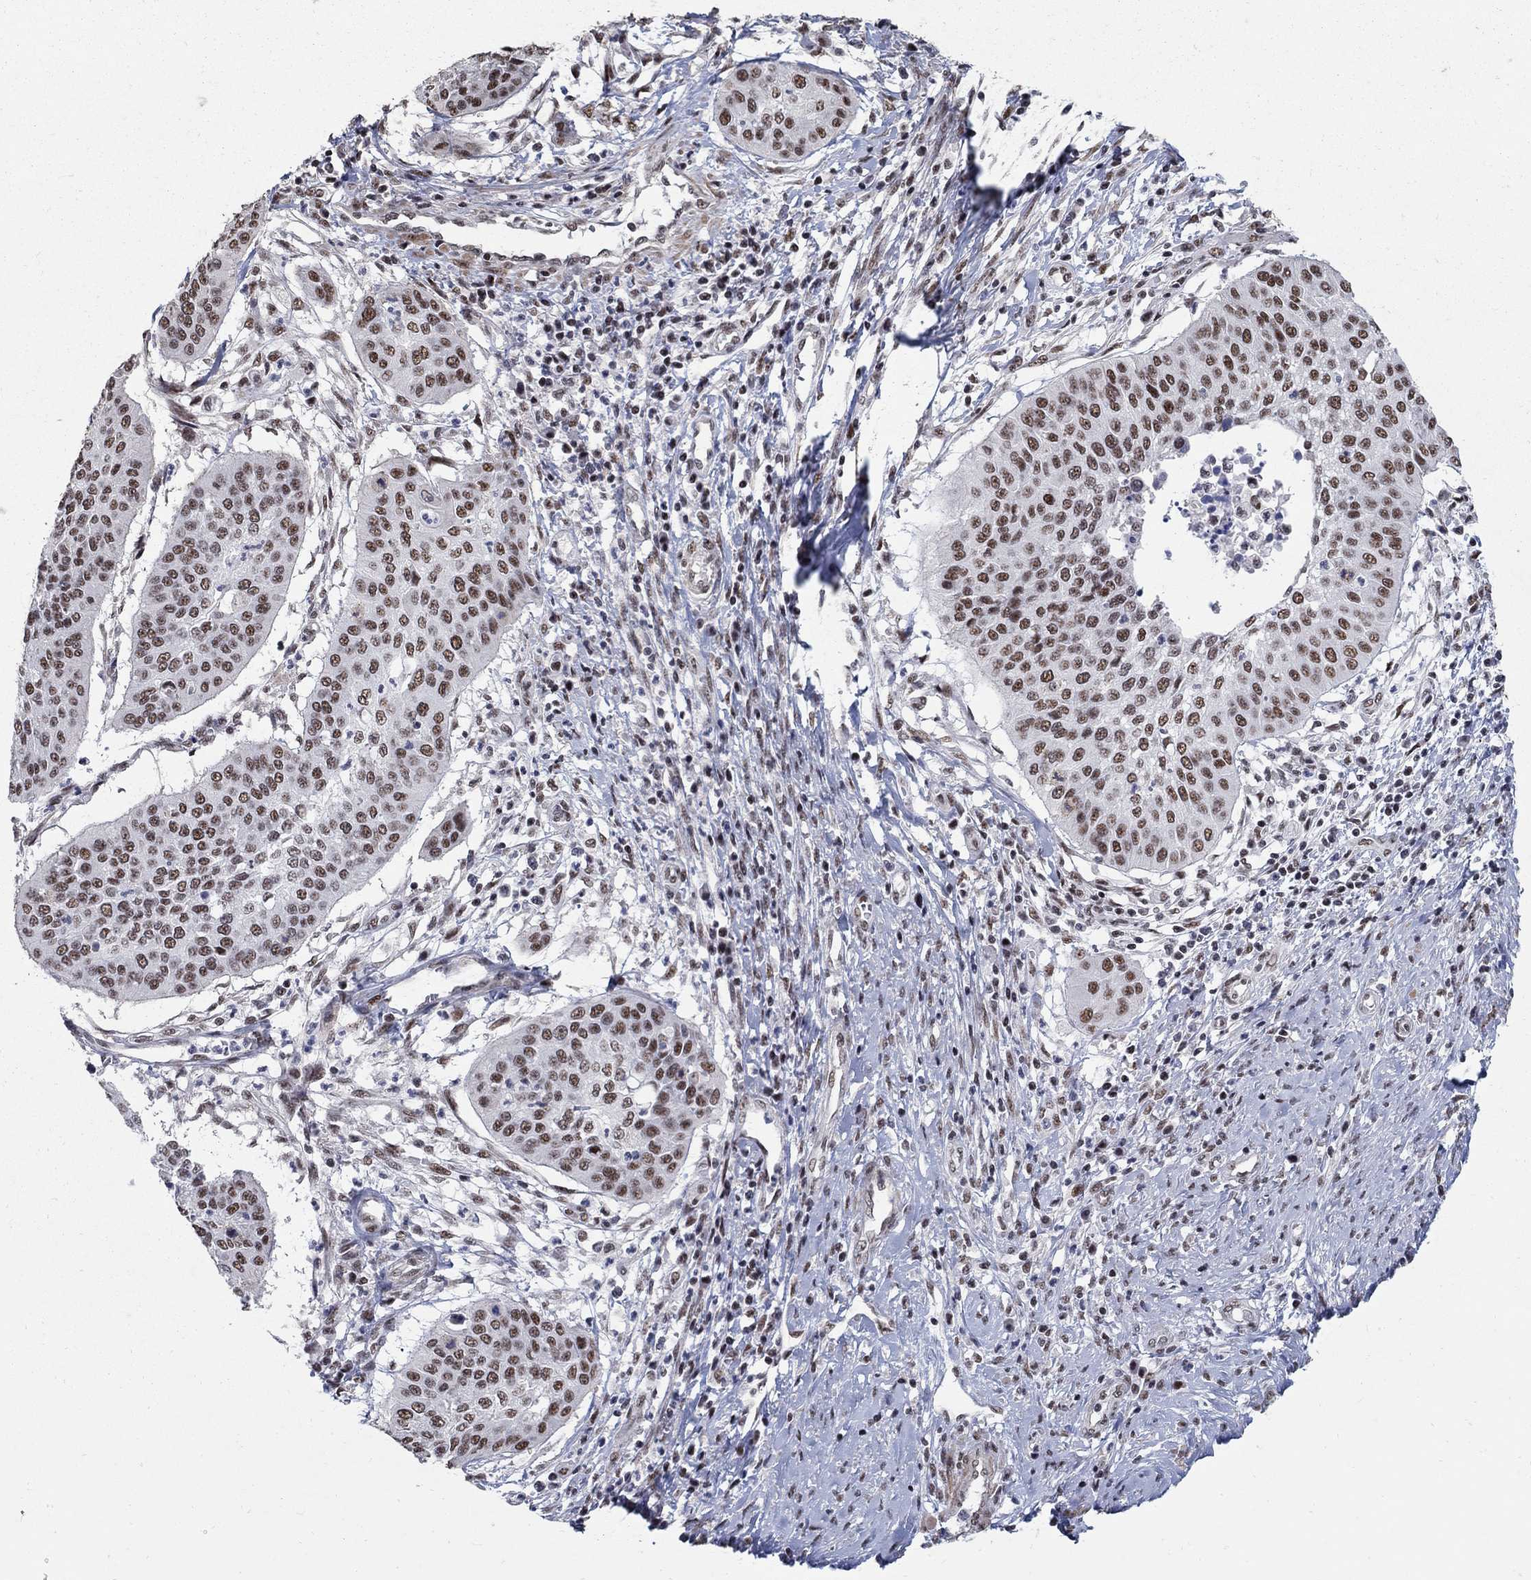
{"staining": {"intensity": "moderate", "quantity": ">75%", "location": "nuclear"}, "tissue": "cervical cancer", "cell_type": "Tumor cells", "image_type": "cancer", "snomed": [{"axis": "morphology", "description": "Normal tissue, NOS"}, {"axis": "morphology", "description": "Squamous cell carcinoma, NOS"}, {"axis": "topography", "description": "Cervix"}], "caption": "Cervical squamous cell carcinoma was stained to show a protein in brown. There is medium levels of moderate nuclear positivity in about >75% of tumor cells.", "gene": "PNISR", "patient": {"sex": "female", "age": 39}}